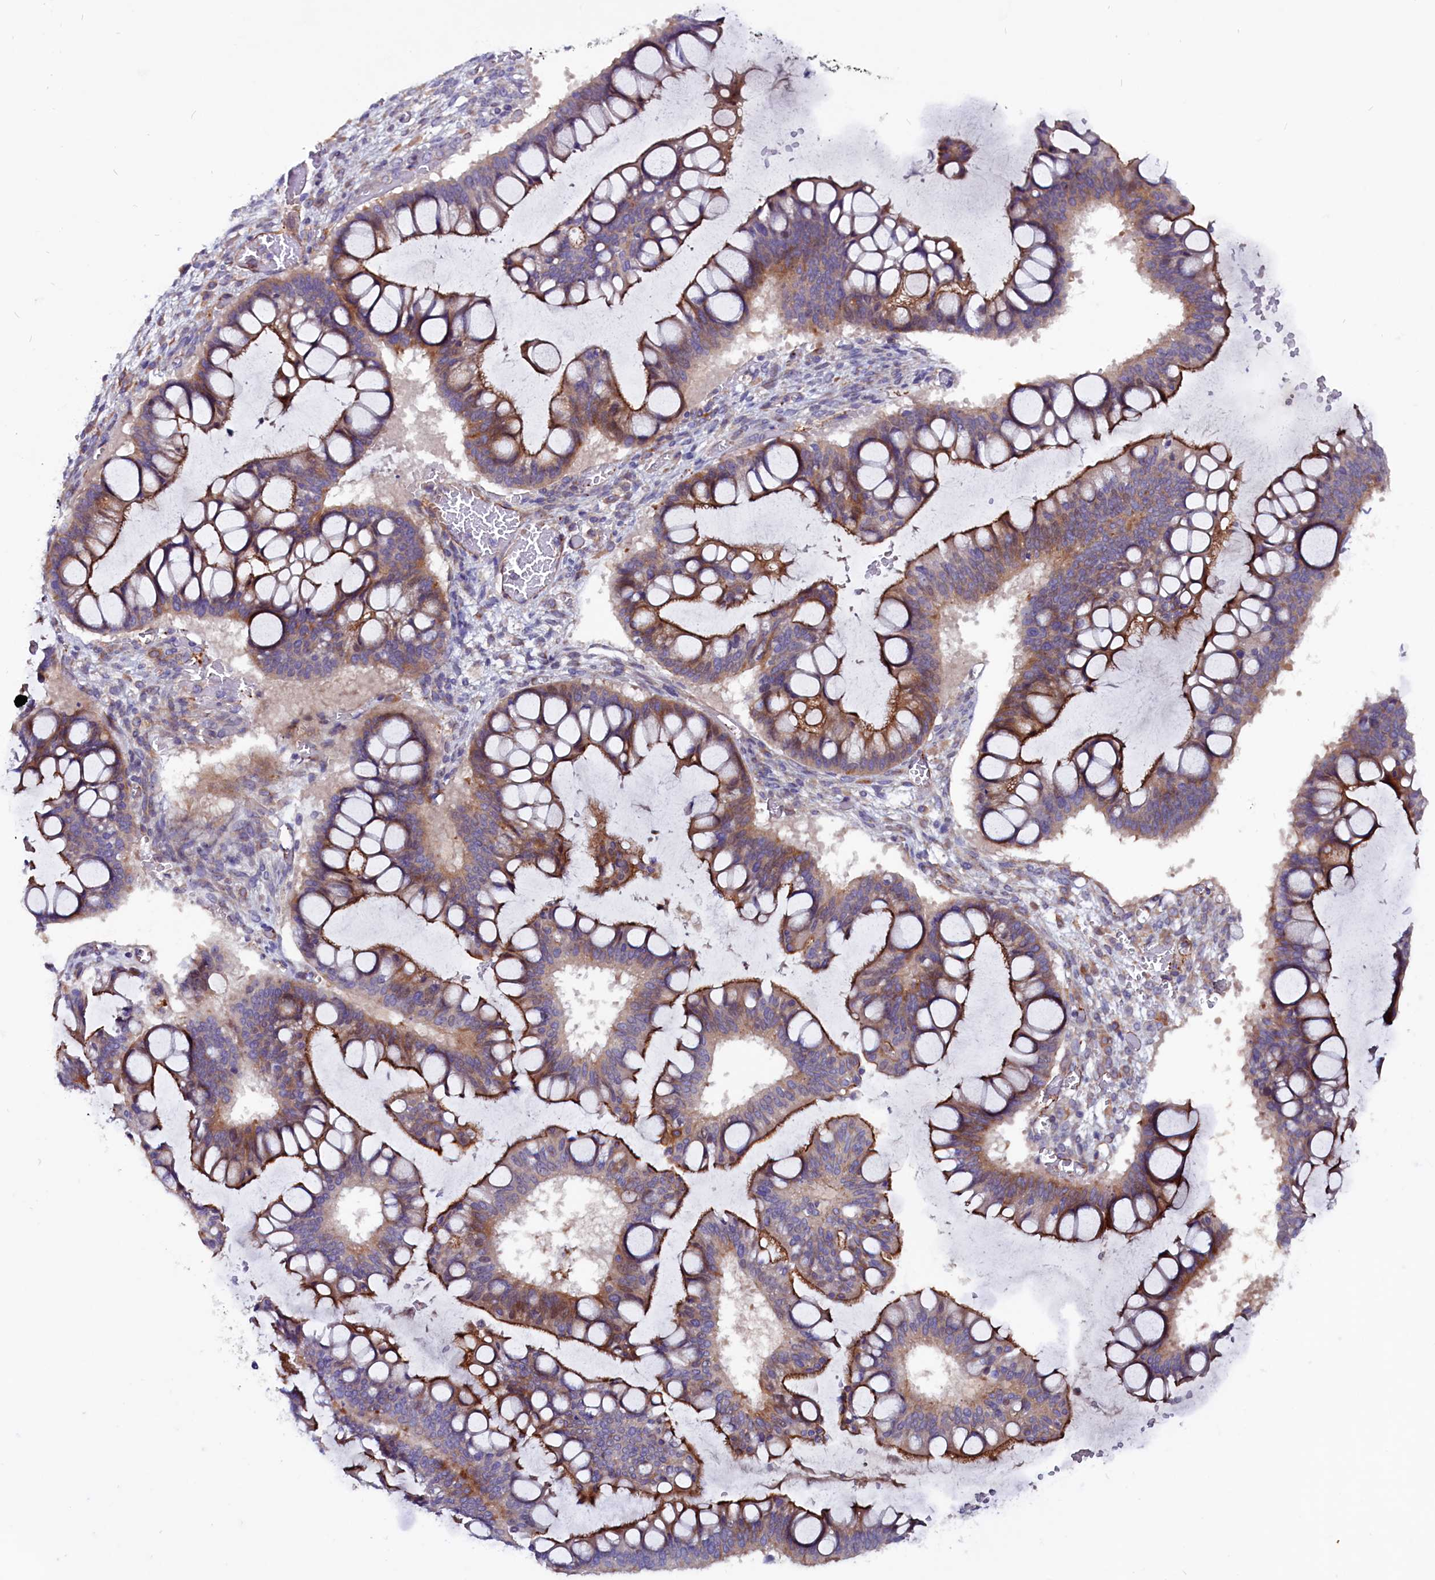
{"staining": {"intensity": "moderate", "quantity": "25%-75%", "location": "cytoplasmic/membranous"}, "tissue": "ovarian cancer", "cell_type": "Tumor cells", "image_type": "cancer", "snomed": [{"axis": "morphology", "description": "Cystadenocarcinoma, mucinous, NOS"}, {"axis": "topography", "description": "Ovary"}], "caption": "Immunohistochemistry (IHC) (DAB) staining of human ovarian cancer exhibits moderate cytoplasmic/membranous protein positivity in about 25%-75% of tumor cells.", "gene": "ZNF749", "patient": {"sex": "female", "age": 73}}